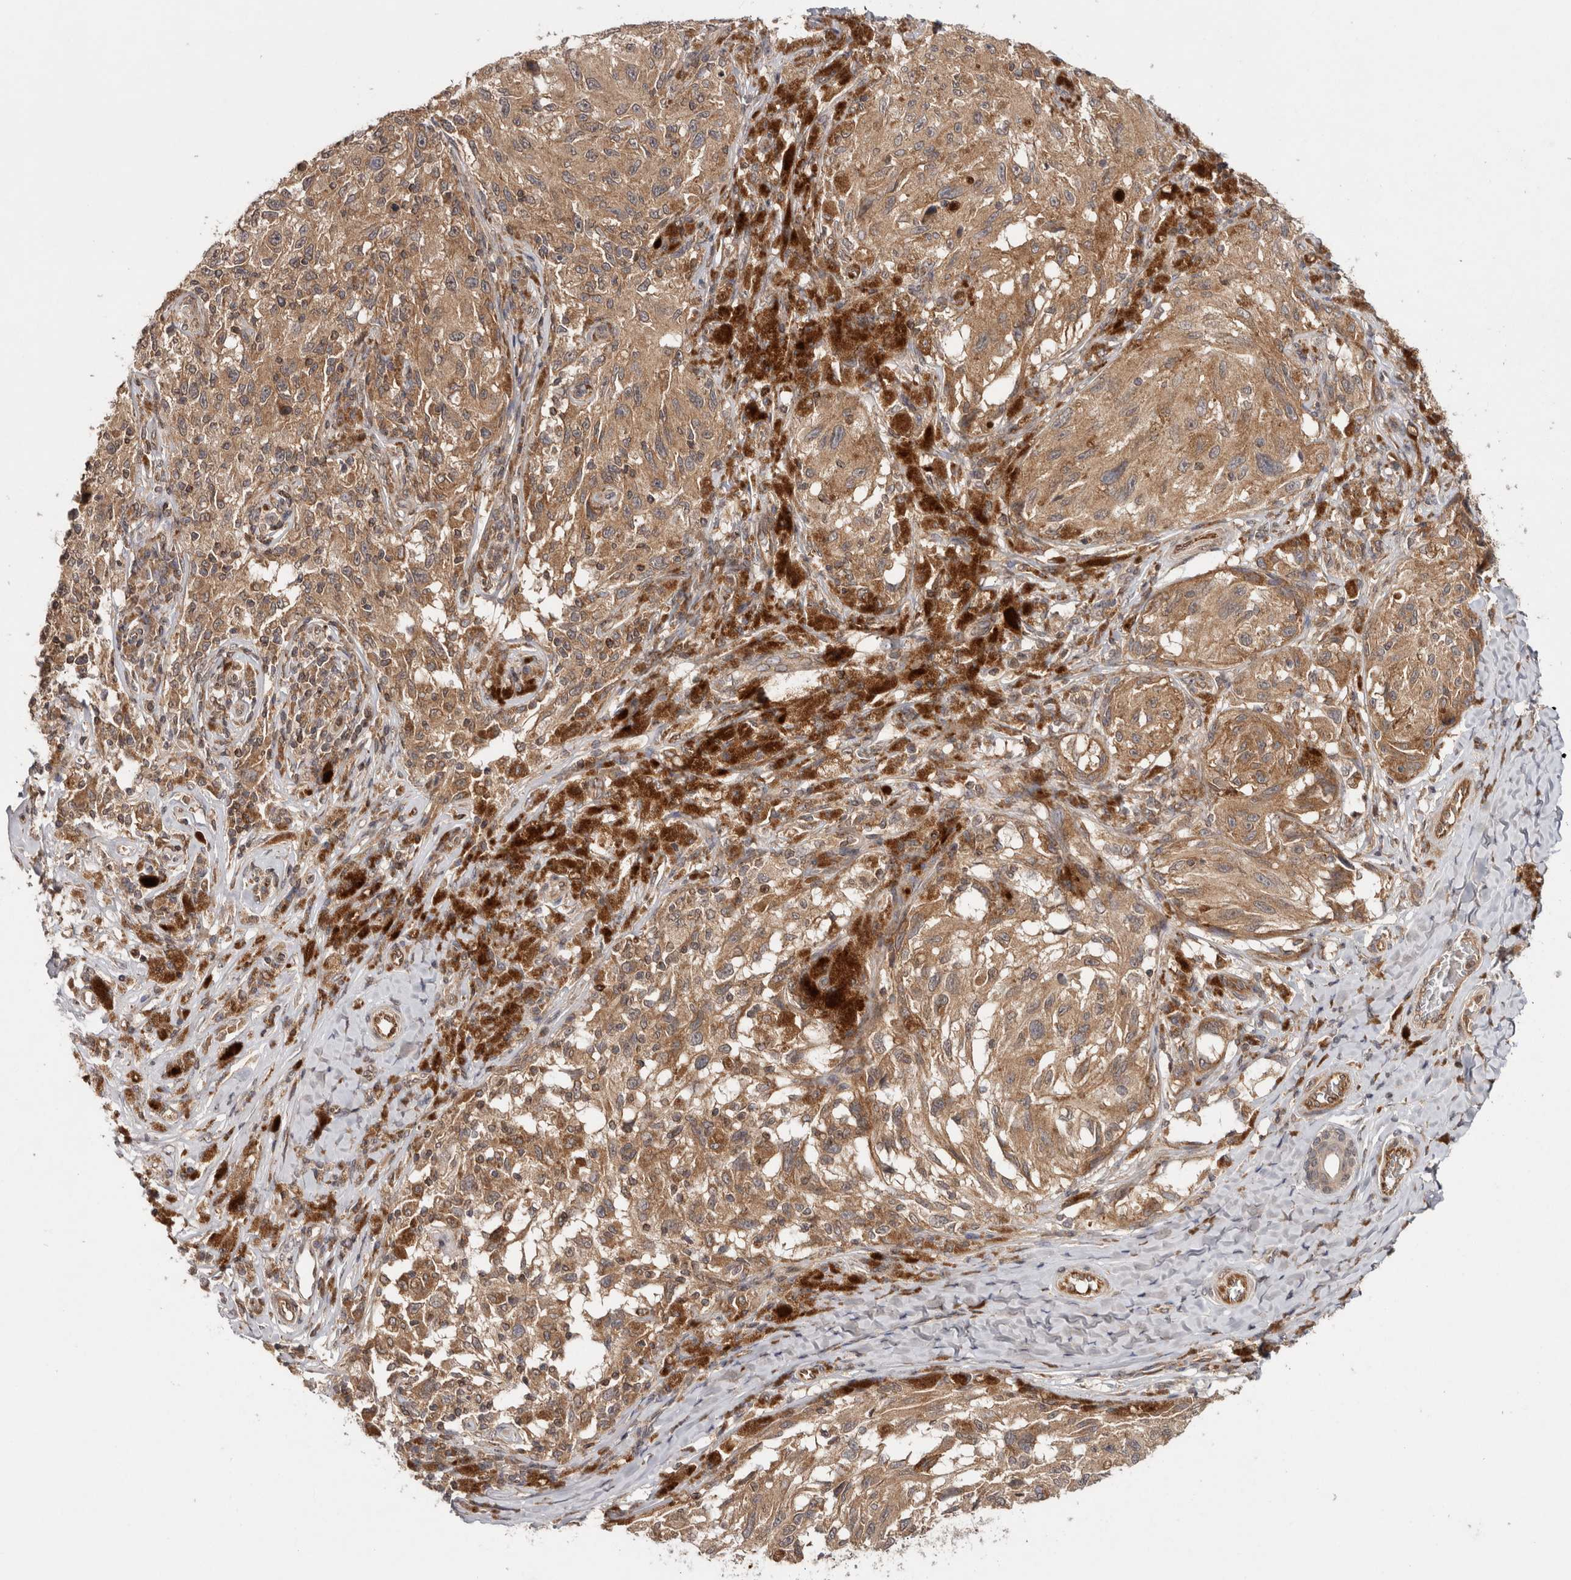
{"staining": {"intensity": "weak", "quantity": ">75%", "location": "cytoplasmic/membranous"}, "tissue": "melanoma", "cell_type": "Tumor cells", "image_type": "cancer", "snomed": [{"axis": "morphology", "description": "Malignant melanoma, NOS"}, {"axis": "topography", "description": "Skin"}], "caption": "Brown immunohistochemical staining in human melanoma displays weak cytoplasmic/membranous expression in about >75% of tumor cells.", "gene": "HMOX2", "patient": {"sex": "female", "age": 73}}